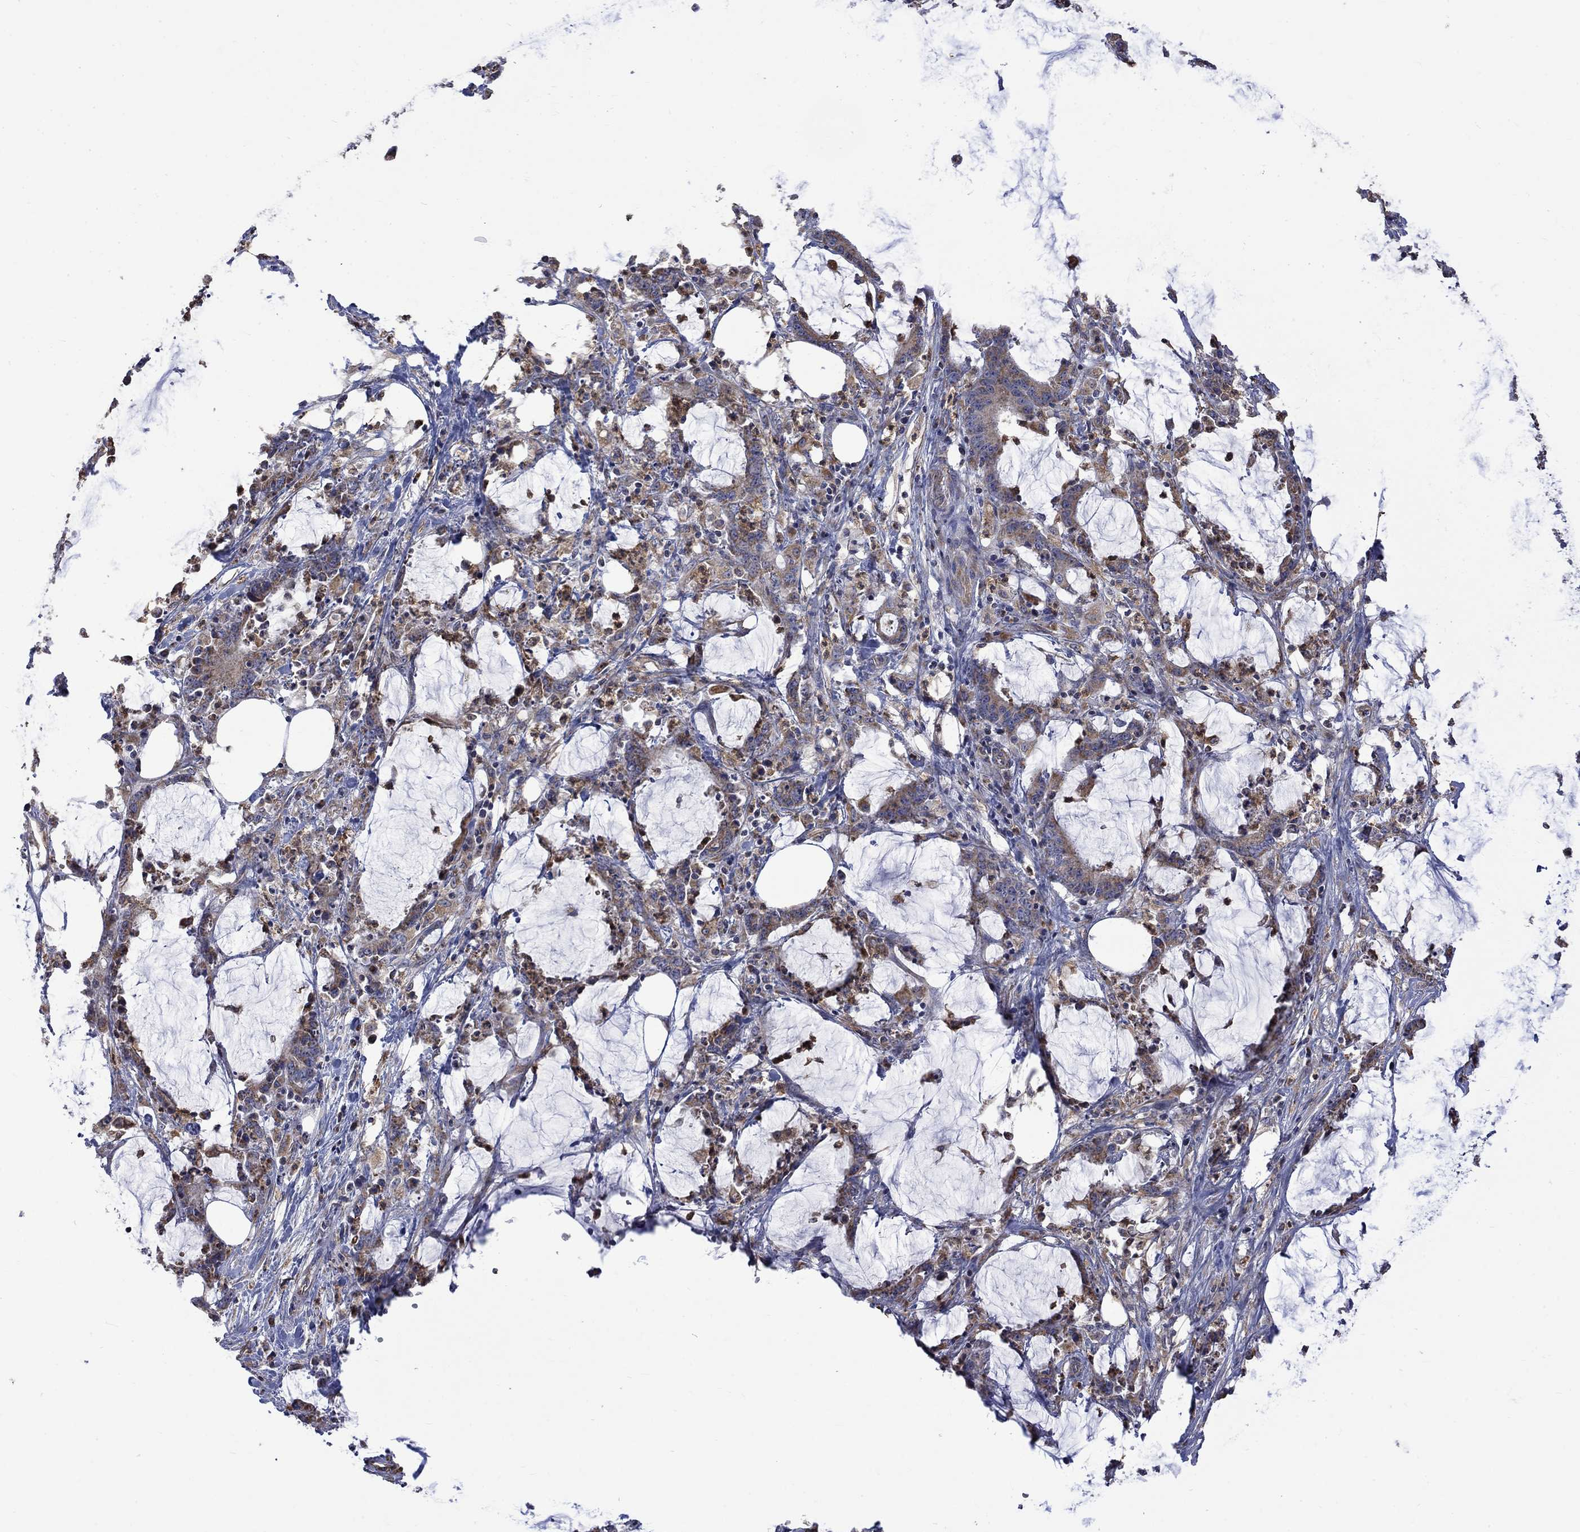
{"staining": {"intensity": "moderate", "quantity": "<25%", "location": "cytoplasmic/membranous"}, "tissue": "stomach cancer", "cell_type": "Tumor cells", "image_type": "cancer", "snomed": [{"axis": "morphology", "description": "Adenocarcinoma, NOS"}, {"axis": "topography", "description": "Stomach, upper"}], "caption": "Adenocarcinoma (stomach) tissue displays moderate cytoplasmic/membranous positivity in about <25% of tumor cells, visualized by immunohistochemistry.", "gene": "CAMKK2", "patient": {"sex": "male", "age": 68}}